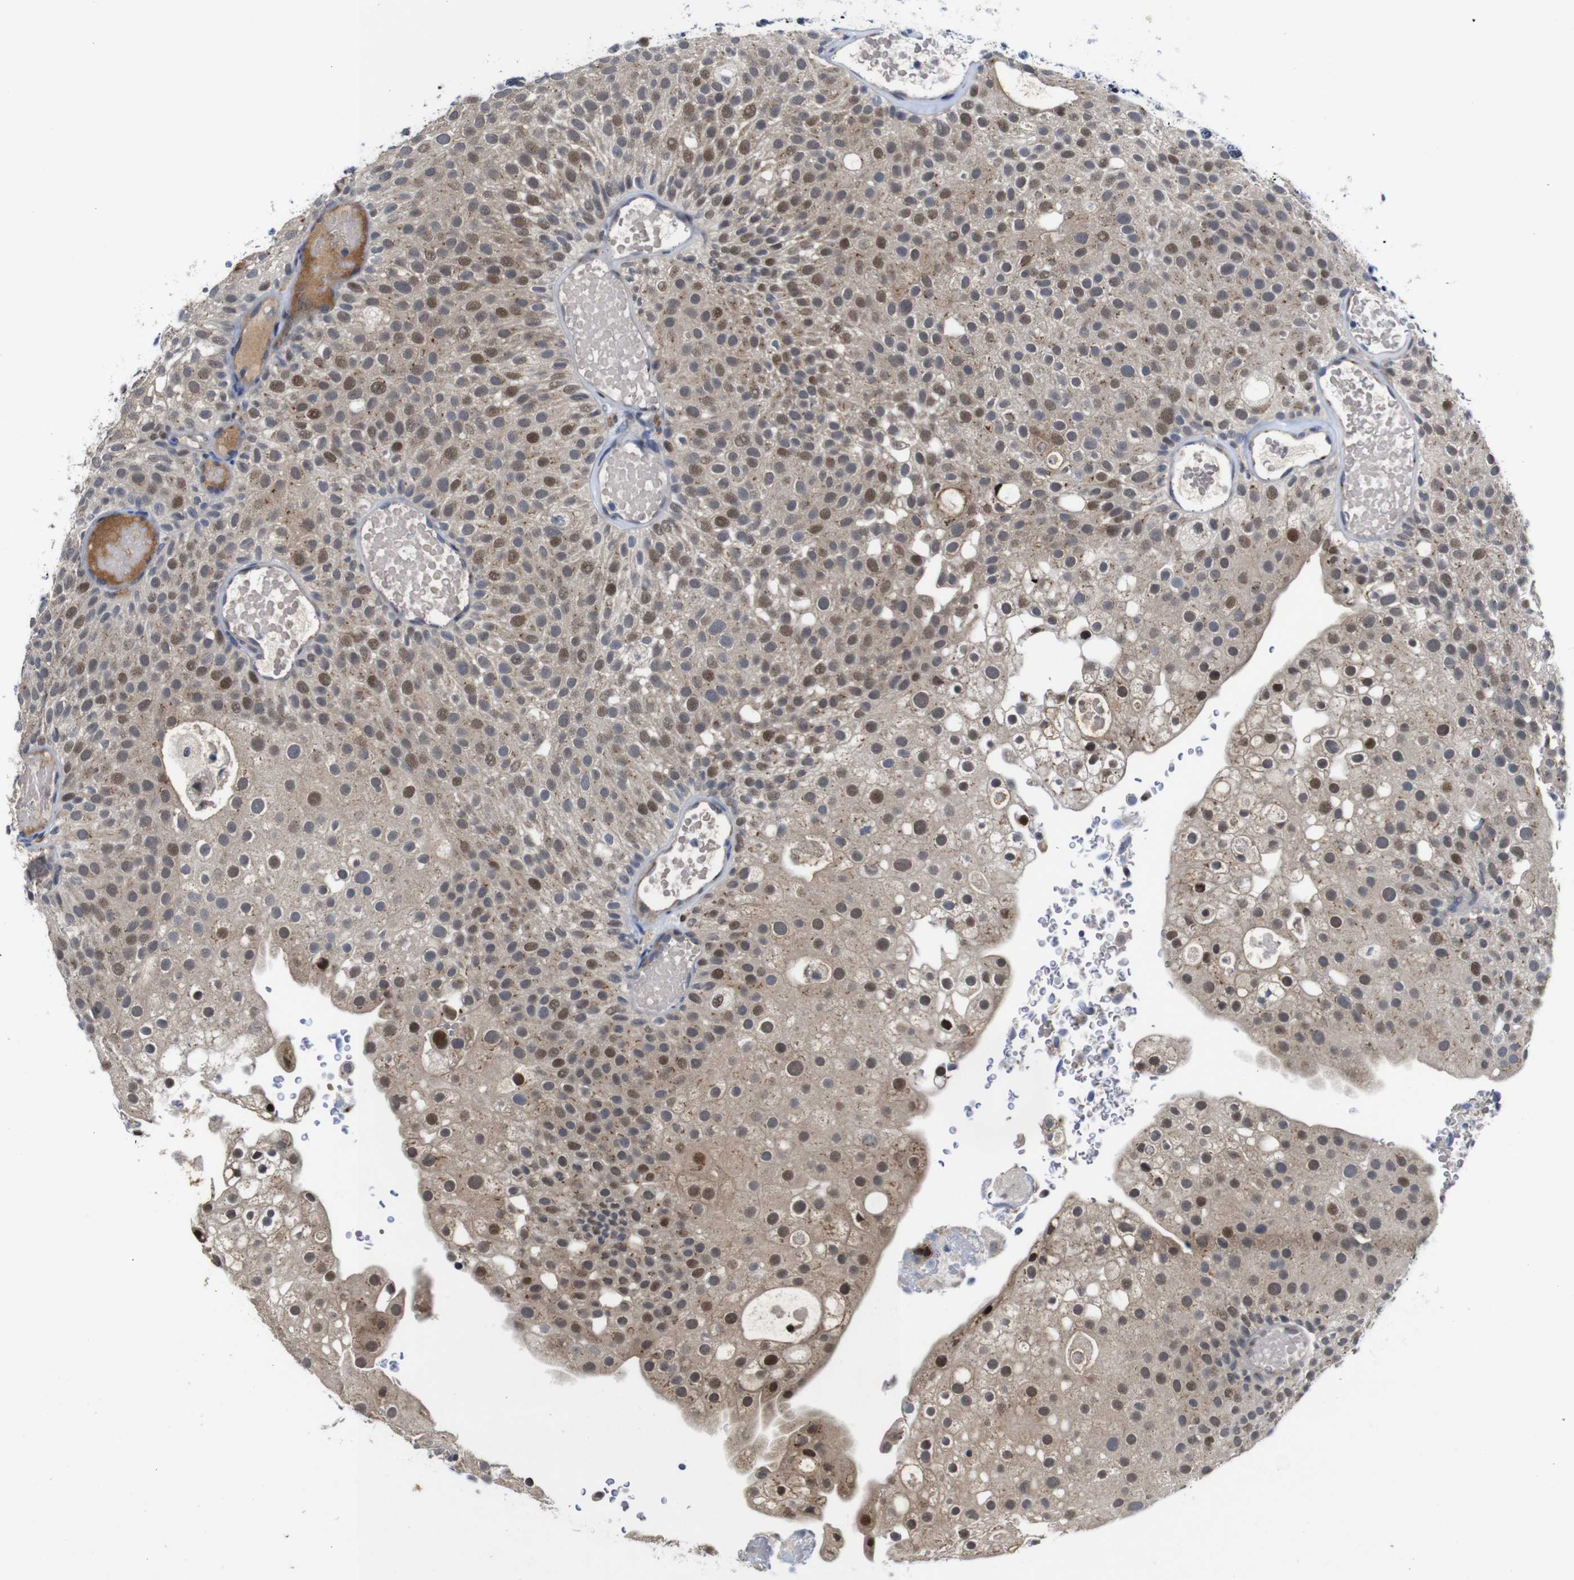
{"staining": {"intensity": "moderate", "quantity": ">75%", "location": "cytoplasmic/membranous,nuclear"}, "tissue": "urothelial cancer", "cell_type": "Tumor cells", "image_type": "cancer", "snomed": [{"axis": "morphology", "description": "Urothelial carcinoma, Low grade"}, {"axis": "topography", "description": "Urinary bladder"}], "caption": "The photomicrograph demonstrates immunohistochemical staining of low-grade urothelial carcinoma. There is moderate cytoplasmic/membranous and nuclear staining is identified in about >75% of tumor cells.", "gene": "FURIN", "patient": {"sex": "male", "age": 78}}